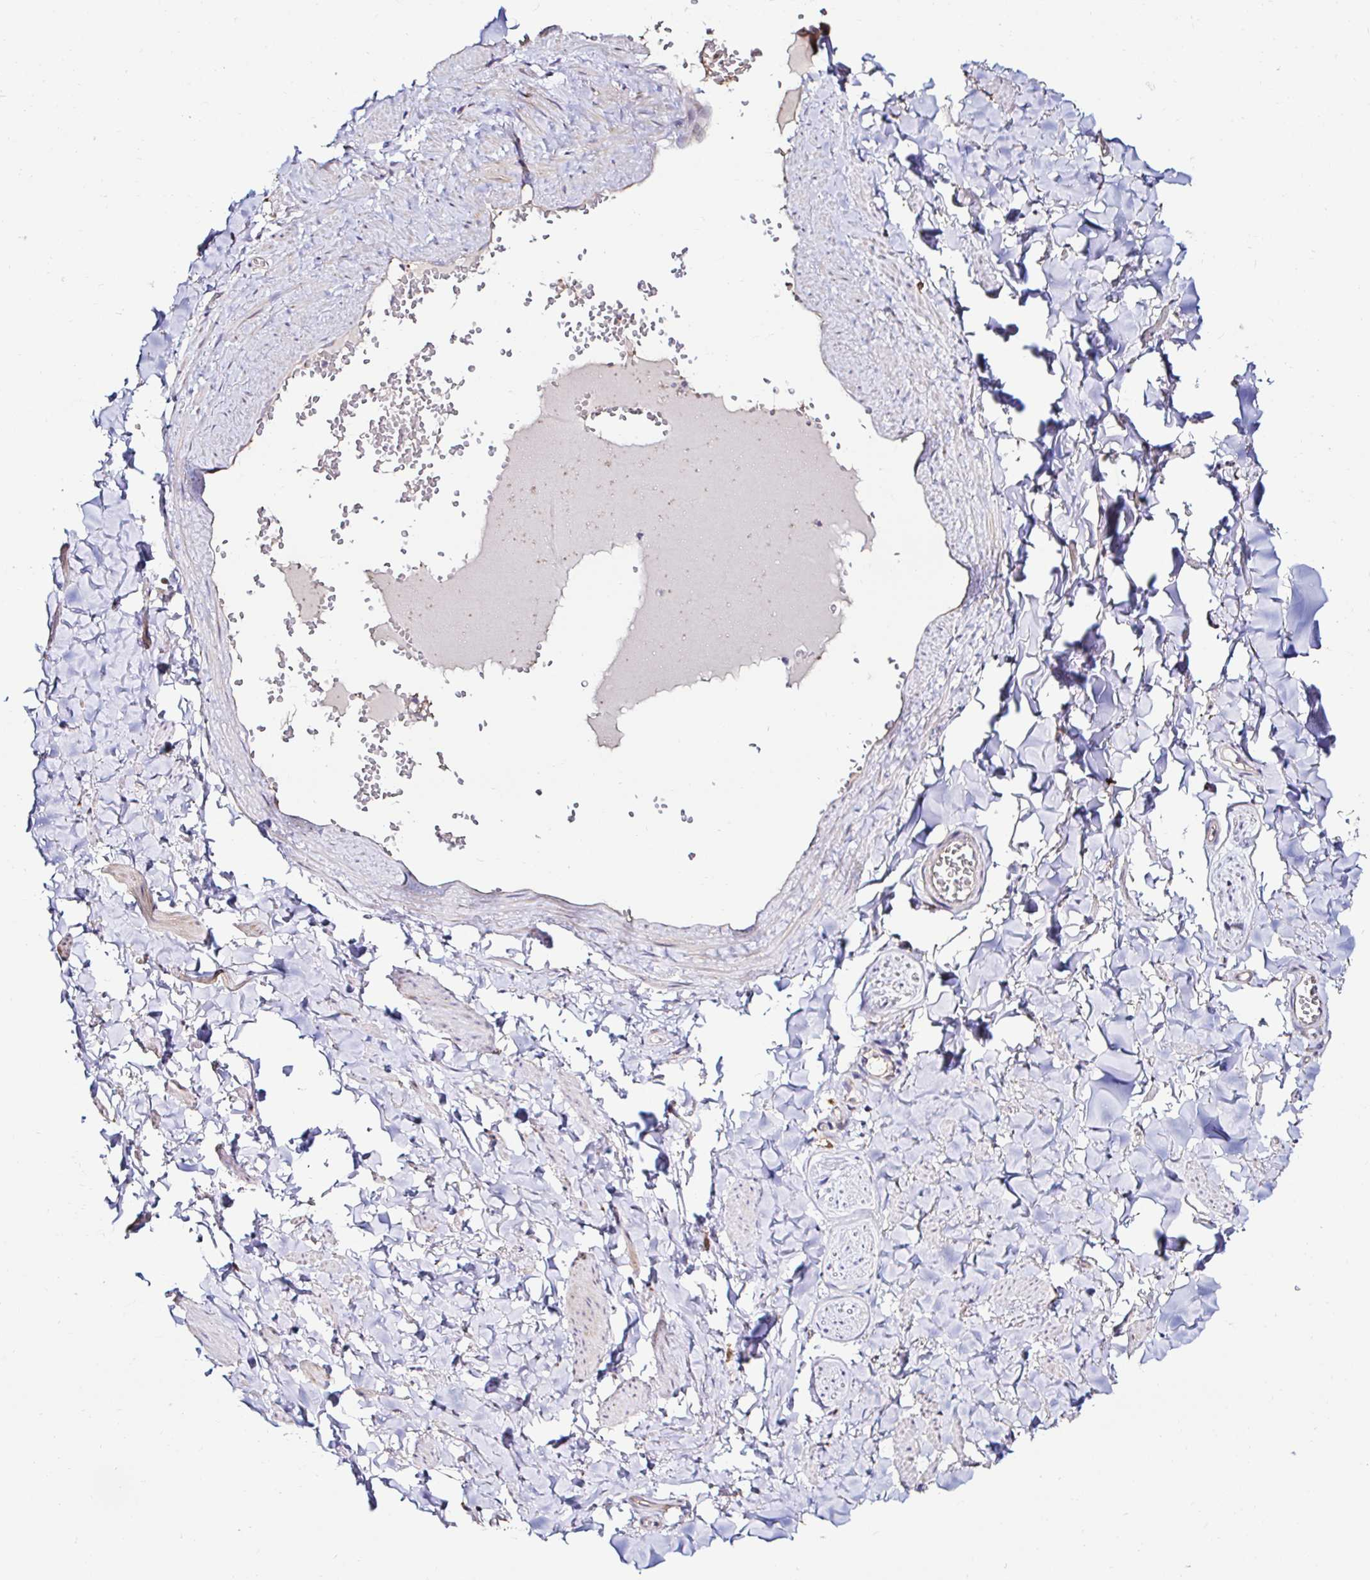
{"staining": {"intensity": "negative", "quantity": "none", "location": "none"}, "tissue": "soft tissue", "cell_type": "Fibroblasts", "image_type": "normal", "snomed": [{"axis": "morphology", "description": "Normal tissue, NOS"}, {"axis": "topography", "description": "Vulva"}, {"axis": "topography", "description": "Peripheral nerve tissue"}], "caption": "An image of soft tissue stained for a protein exhibits no brown staining in fibroblasts.", "gene": "GALNS", "patient": {"sex": "female", "age": 66}}